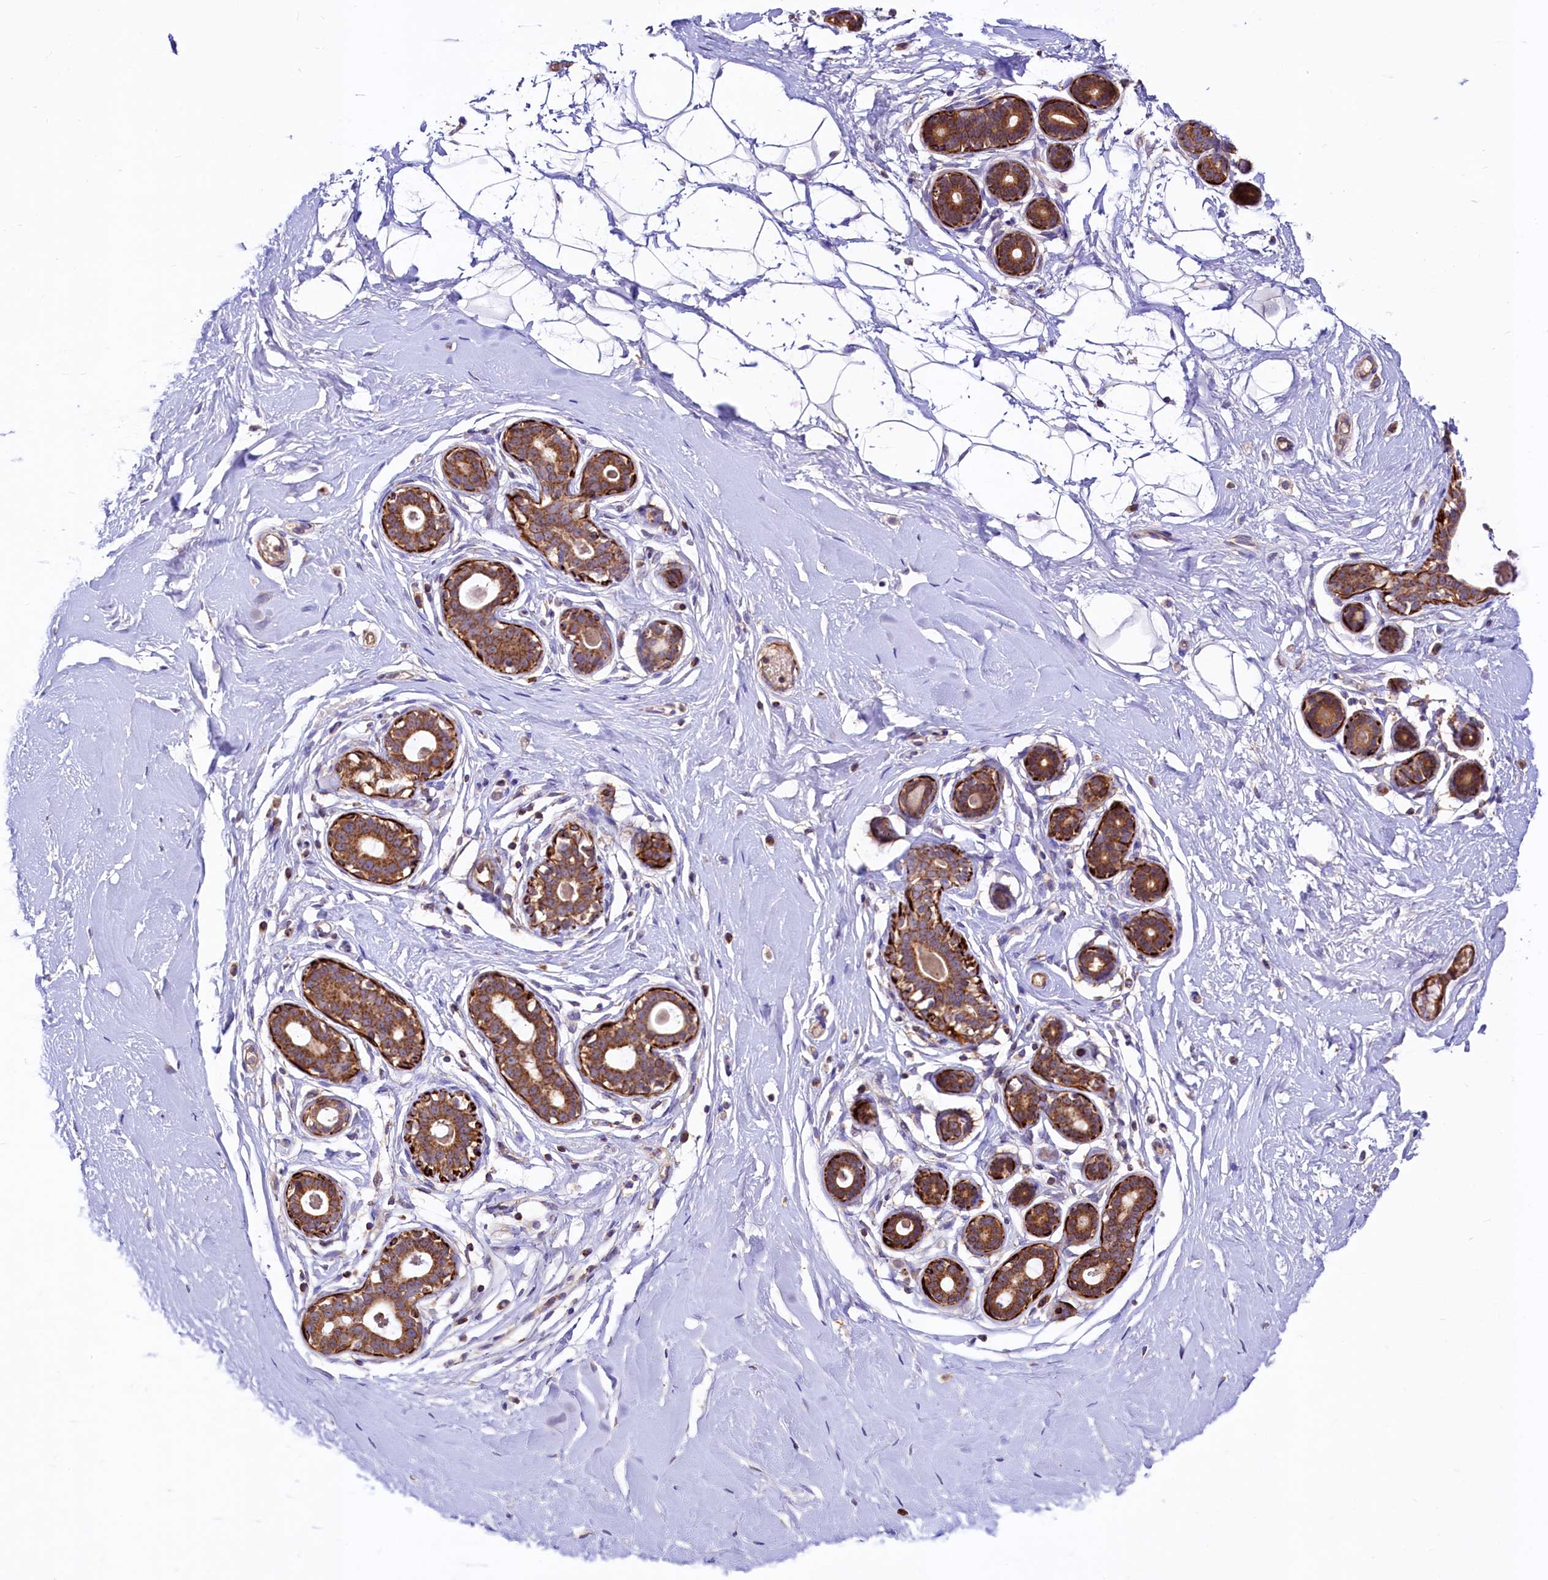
{"staining": {"intensity": "negative", "quantity": "none", "location": "none"}, "tissue": "breast", "cell_type": "Adipocytes", "image_type": "normal", "snomed": [{"axis": "morphology", "description": "Normal tissue, NOS"}, {"axis": "morphology", "description": "Adenoma, NOS"}, {"axis": "topography", "description": "Breast"}], "caption": "This is a photomicrograph of IHC staining of normal breast, which shows no staining in adipocytes.", "gene": "CIAO3", "patient": {"sex": "female", "age": 23}}